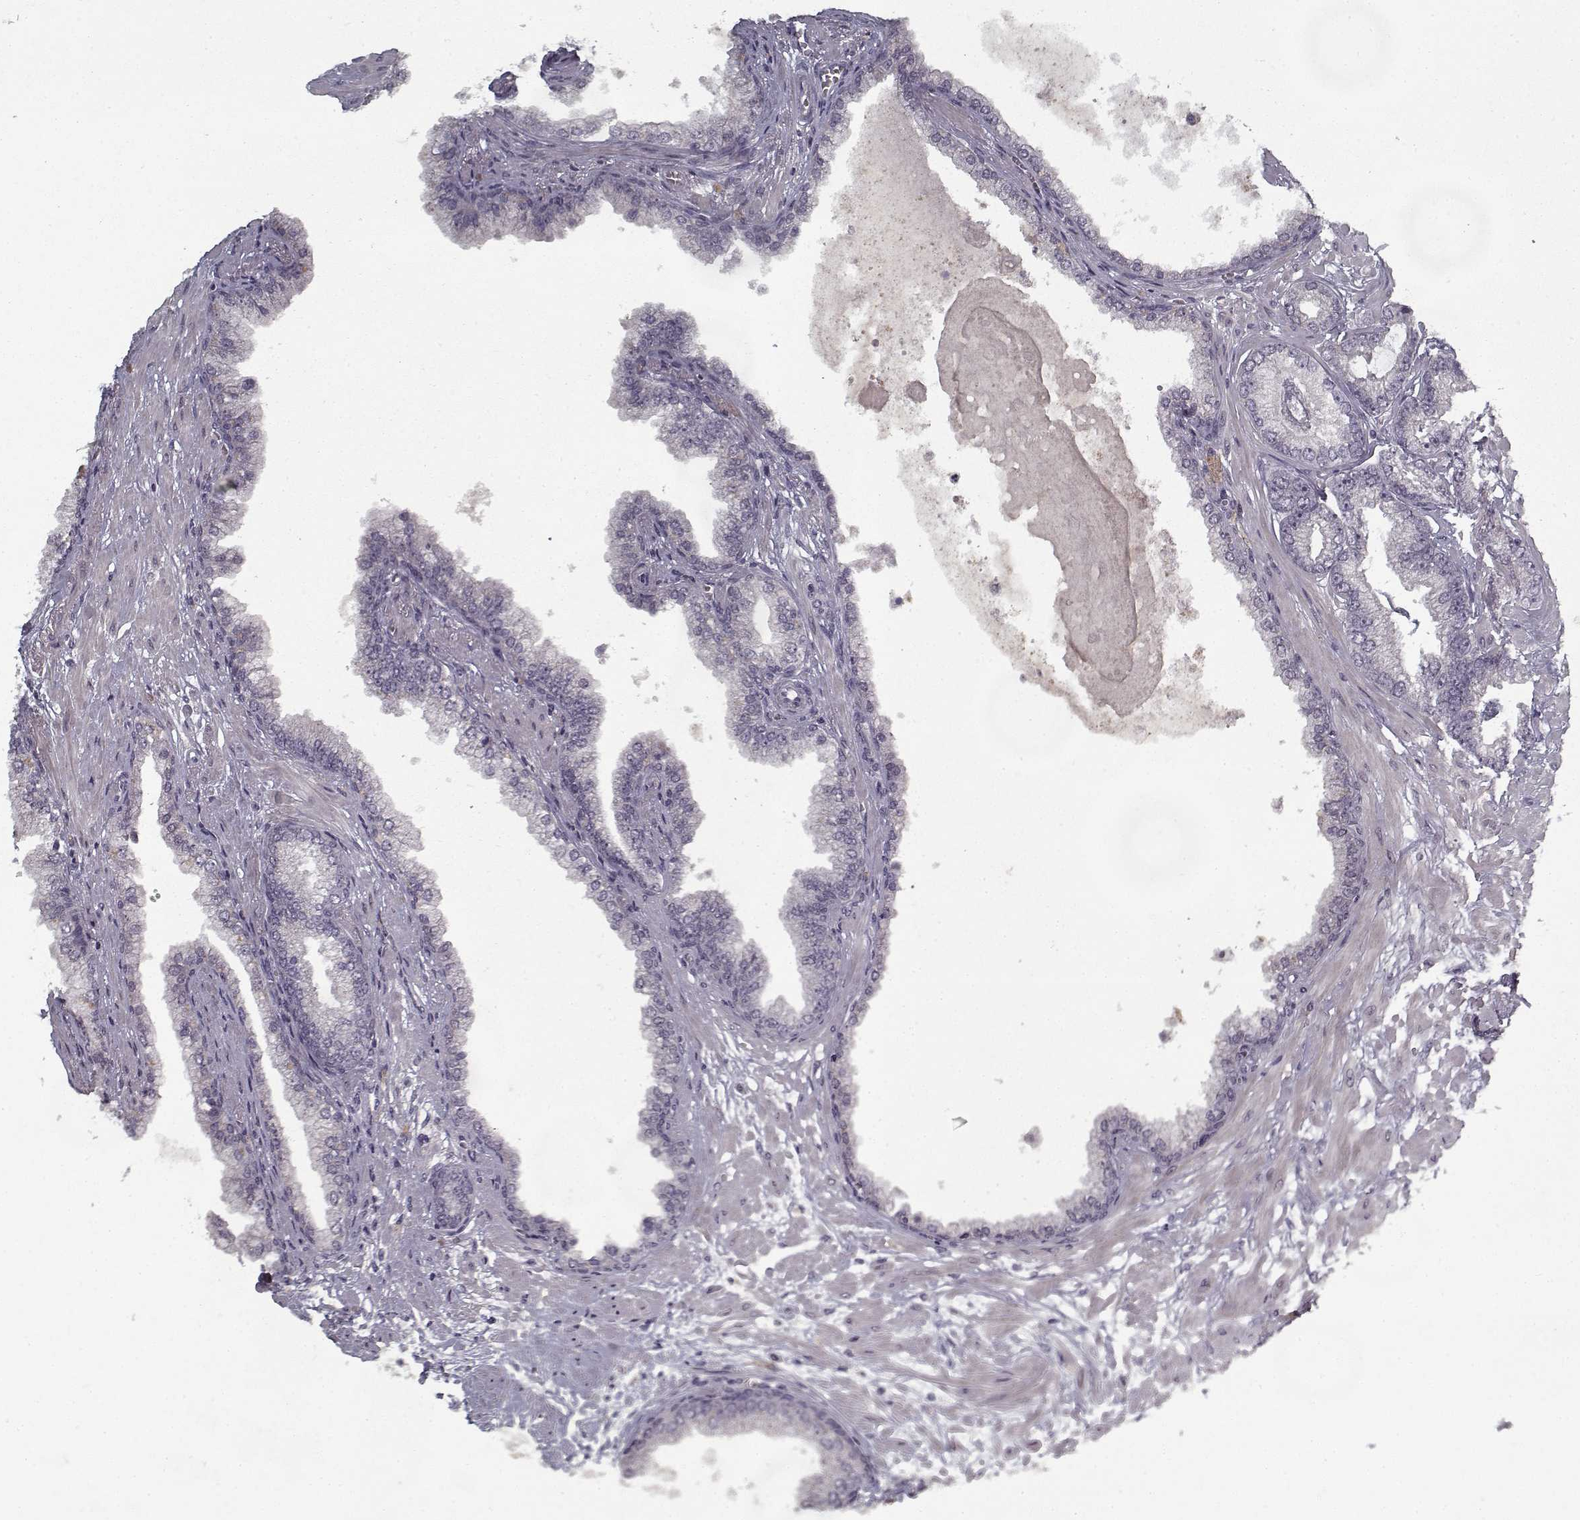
{"staining": {"intensity": "negative", "quantity": "none", "location": "none"}, "tissue": "prostate cancer", "cell_type": "Tumor cells", "image_type": "cancer", "snomed": [{"axis": "morphology", "description": "Adenocarcinoma, Low grade"}, {"axis": "topography", "description": "Prostate"}], "caption": "A high-resolution image shows immunohistochemistry staining of low-grade adenocarcinoma (prostate), which displays no significant expression in tumor cells.", "gene": "LAMA2", "patient": {"sex": "male", "age": 64}}